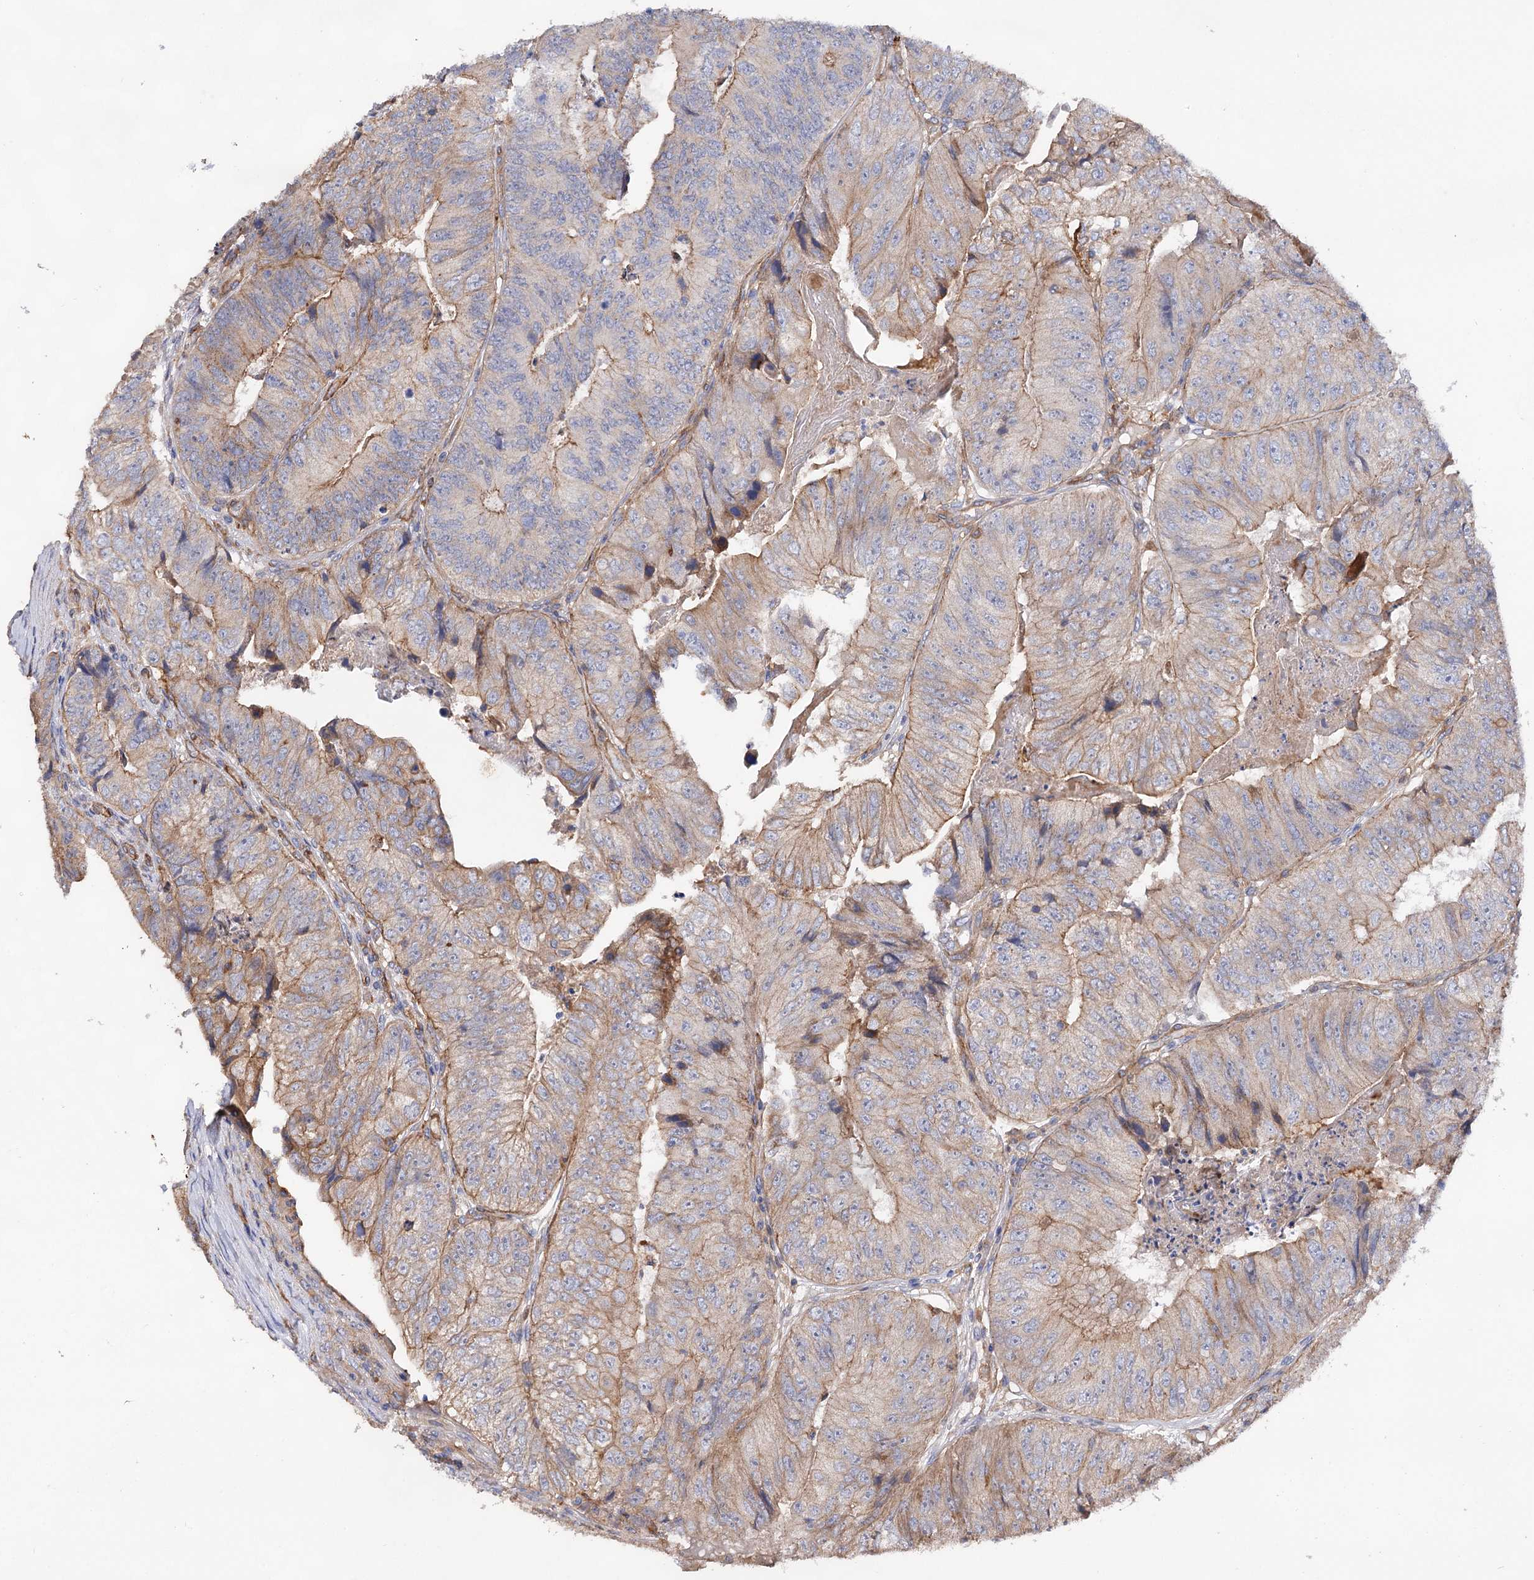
{"staining": {"intensity": "moderate", "quantity": "<25%", "location": "cytoplasmic/membranous"}, "tissue": "colorectal cancer", "cell_type": "Tumor cells", "image_type": "cancer", "snomed": [{"axis": "morphology", "description": "Adenocarcinoma, NOS"}, {"axis": "topography", "description": "Colon"}], "caption": "Moderate cytoplasmic/membranous staining is identified in about <25% of tumor cells in adenocarcinoma (colorectal).", "gene": "CSAD", "patient": {"sex": "female", "age": 67}}